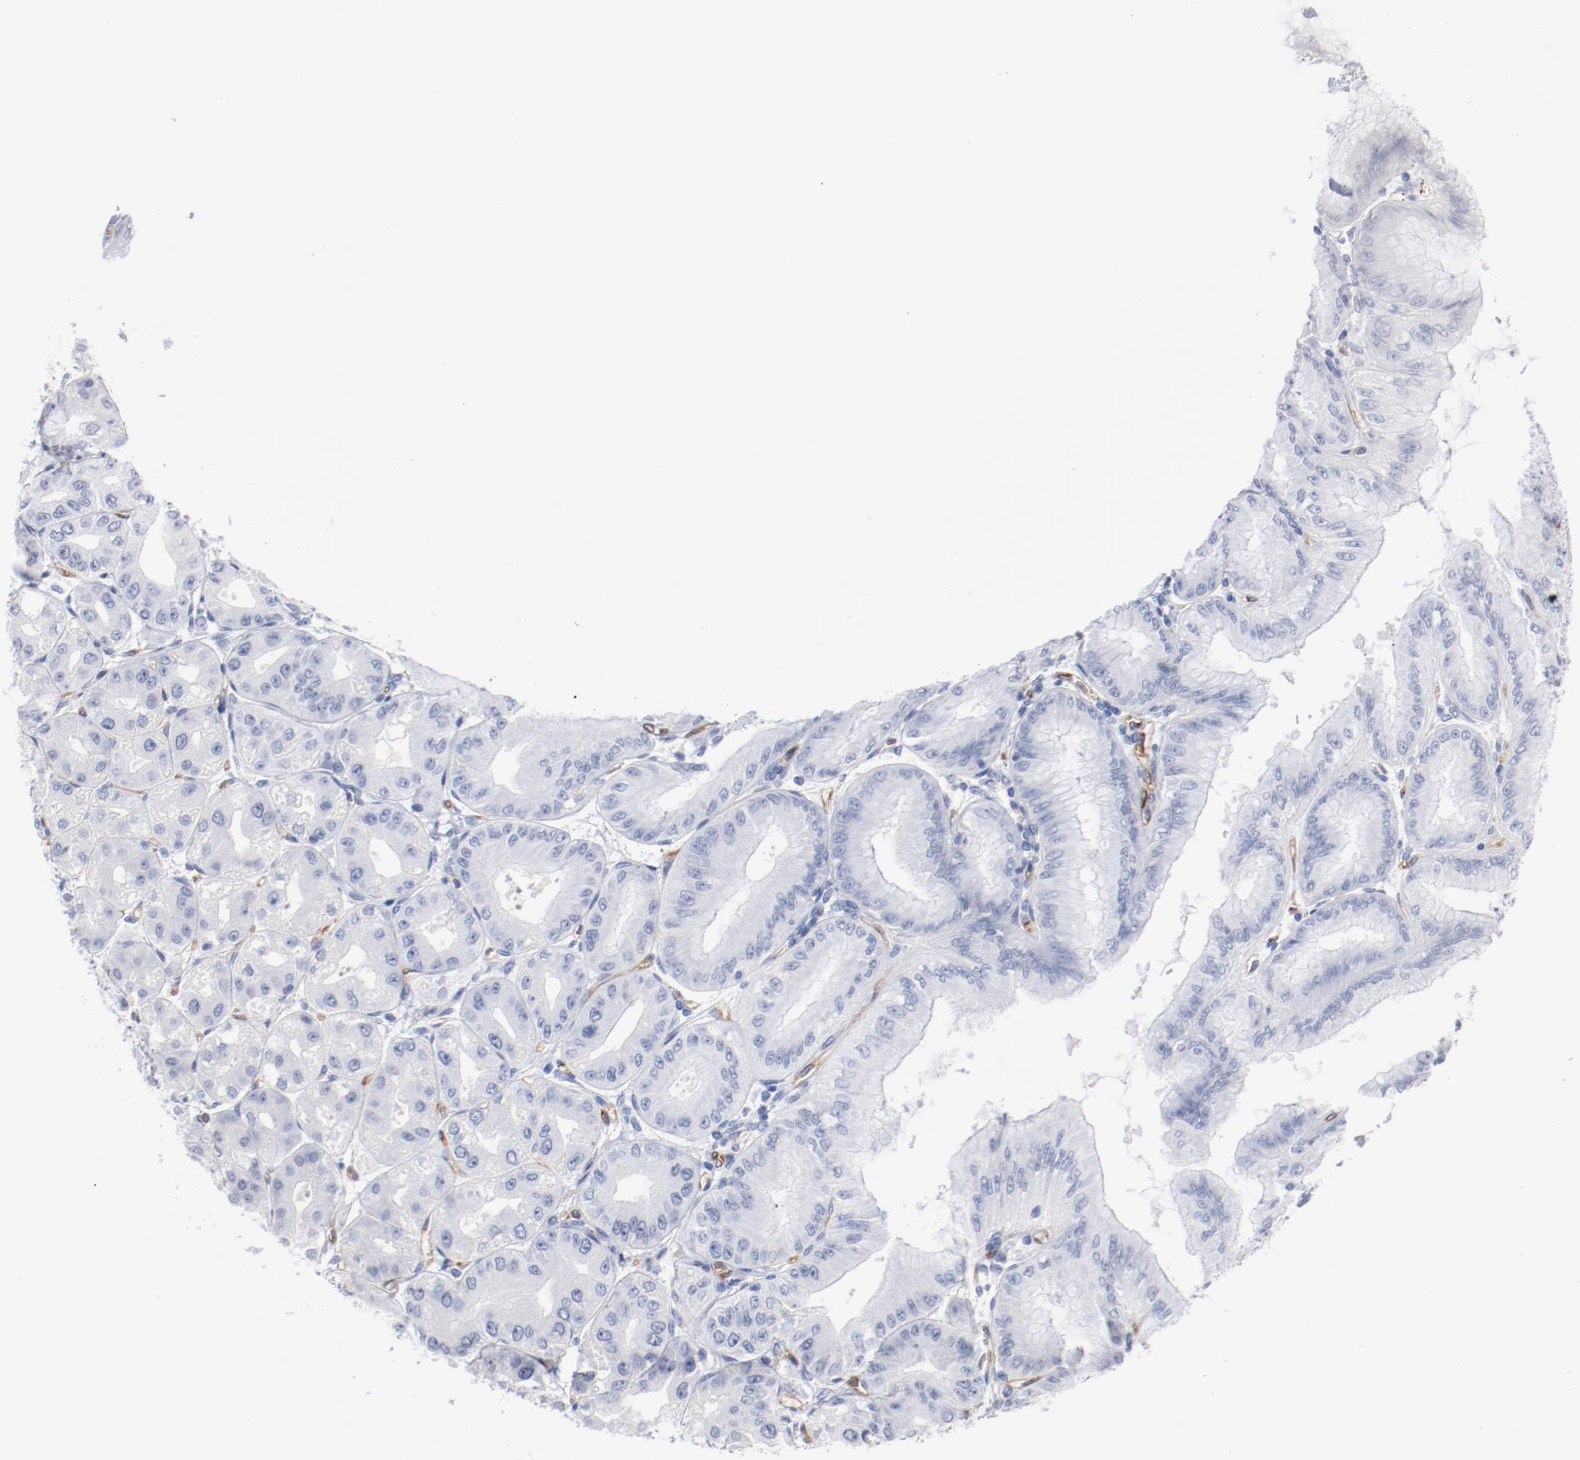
{"staining": {"intensity": "weak", "quantity": "<25%", "location": "cytoplasmic/membranous"}, "tissue": "stomach", "cell_type": "Glandular cells", "image_type": "normal", "snomed": [{"axis": "morphology", "description": "Normal tissue, NOS"}, {"axis": "topography", "description": "Stomach, lower"}], "caption": "Micrograph shows no protein expression in glandular cells of normal stomach. (DAB (3,3'-diaminobenzidine) IHC, high magnification).", "gene": "SHANK3", "patient": {"sex": "male", "age": 71}}